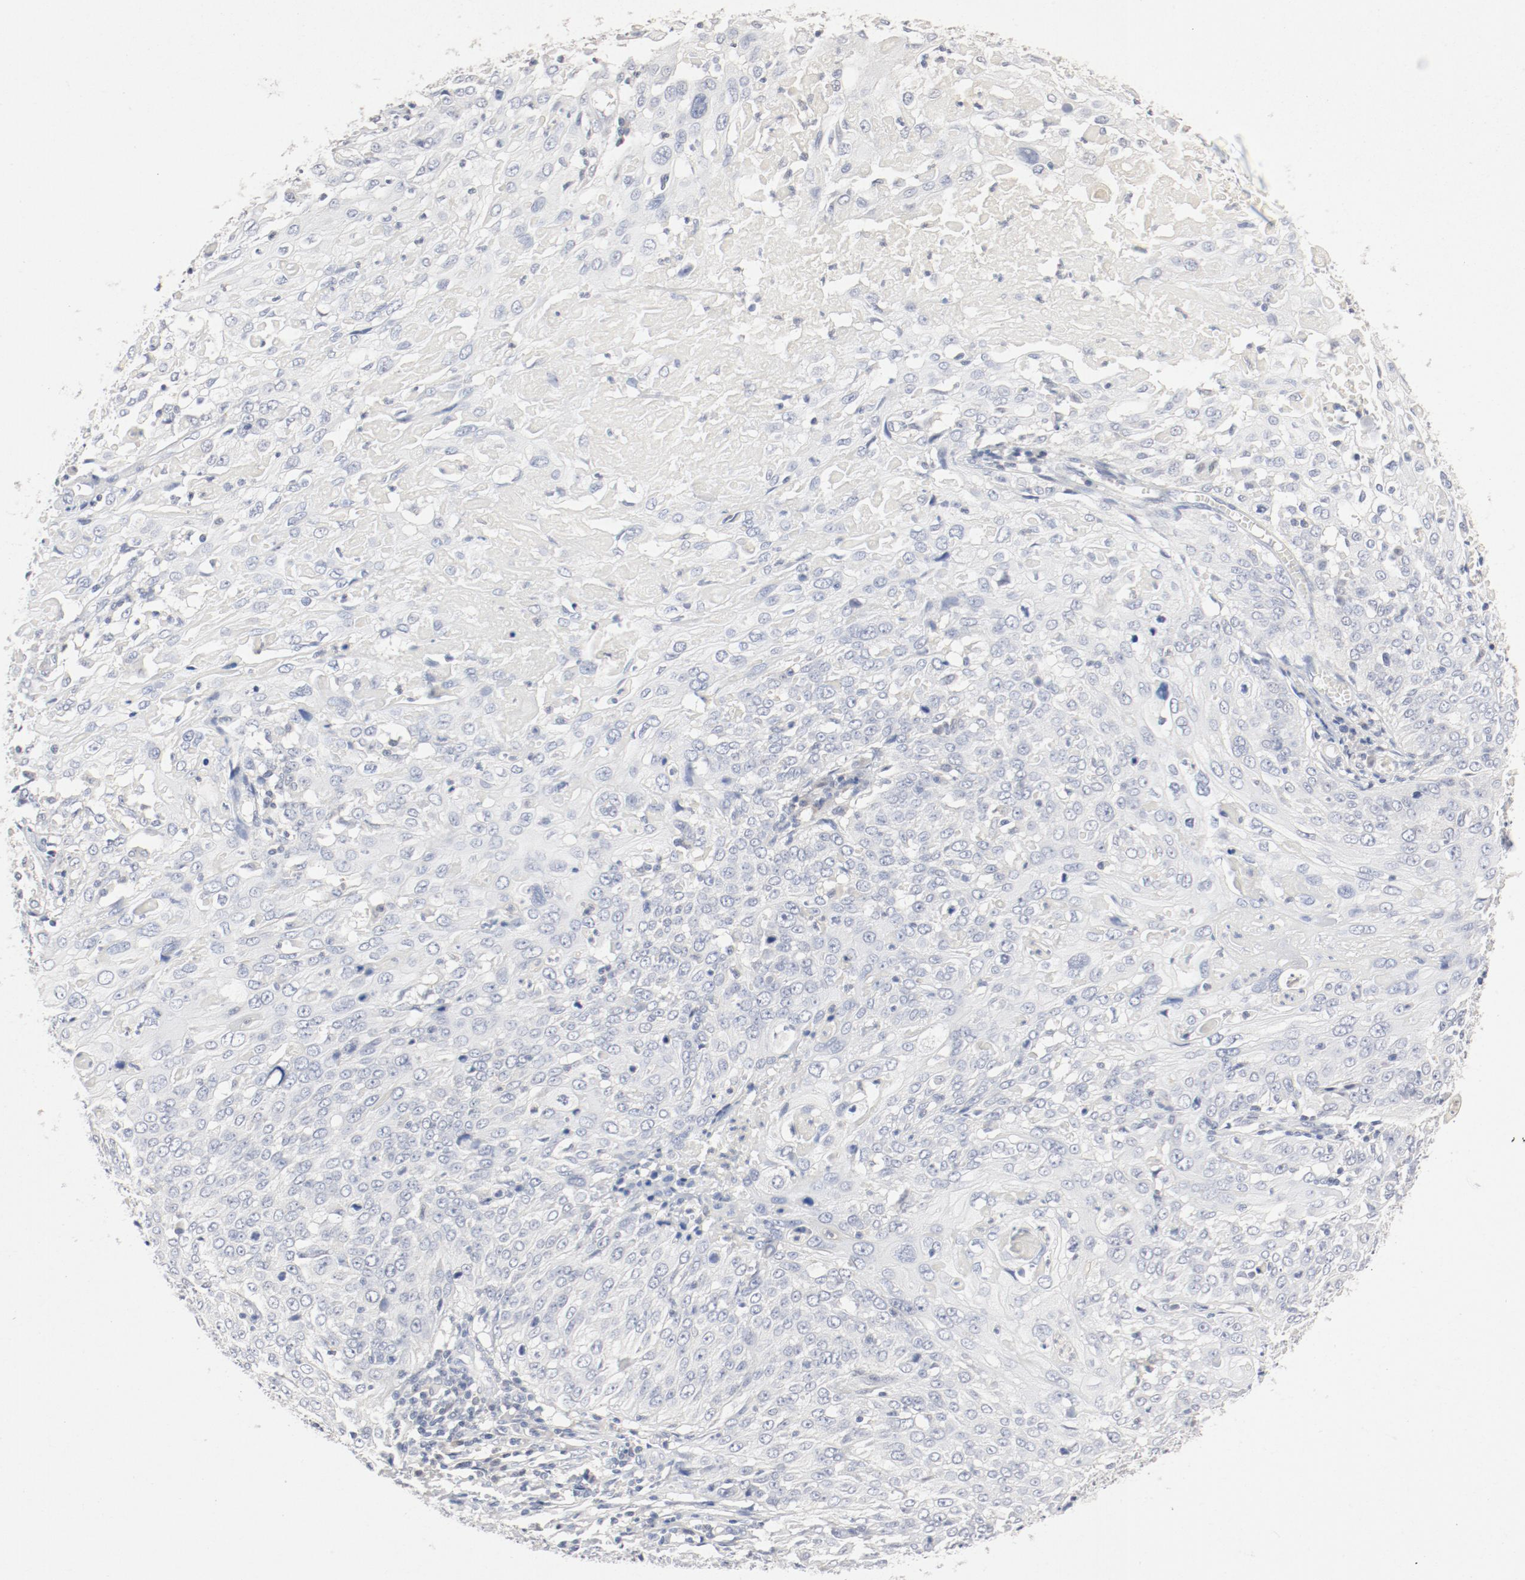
{"staining": {"intensity": "negative", "quantity": "none", "location": "none"}, "tissue": "cervical cancer", "cell_type": "Tumor cells", "image_type": "cancer", "snomed": [{"axis": "morphology", "description": "Squamous cell carcinoma, NOS"}, {"axis": "topography", "description": "Cervix"}], "caption": "IHC micrograph of cervical cancer (squamous cell carcinoma) stained for a protein (brown), which displays no expression in tumor cells.", "gene": "PGM1", "patient": {"sex": "female", "age": 39}}